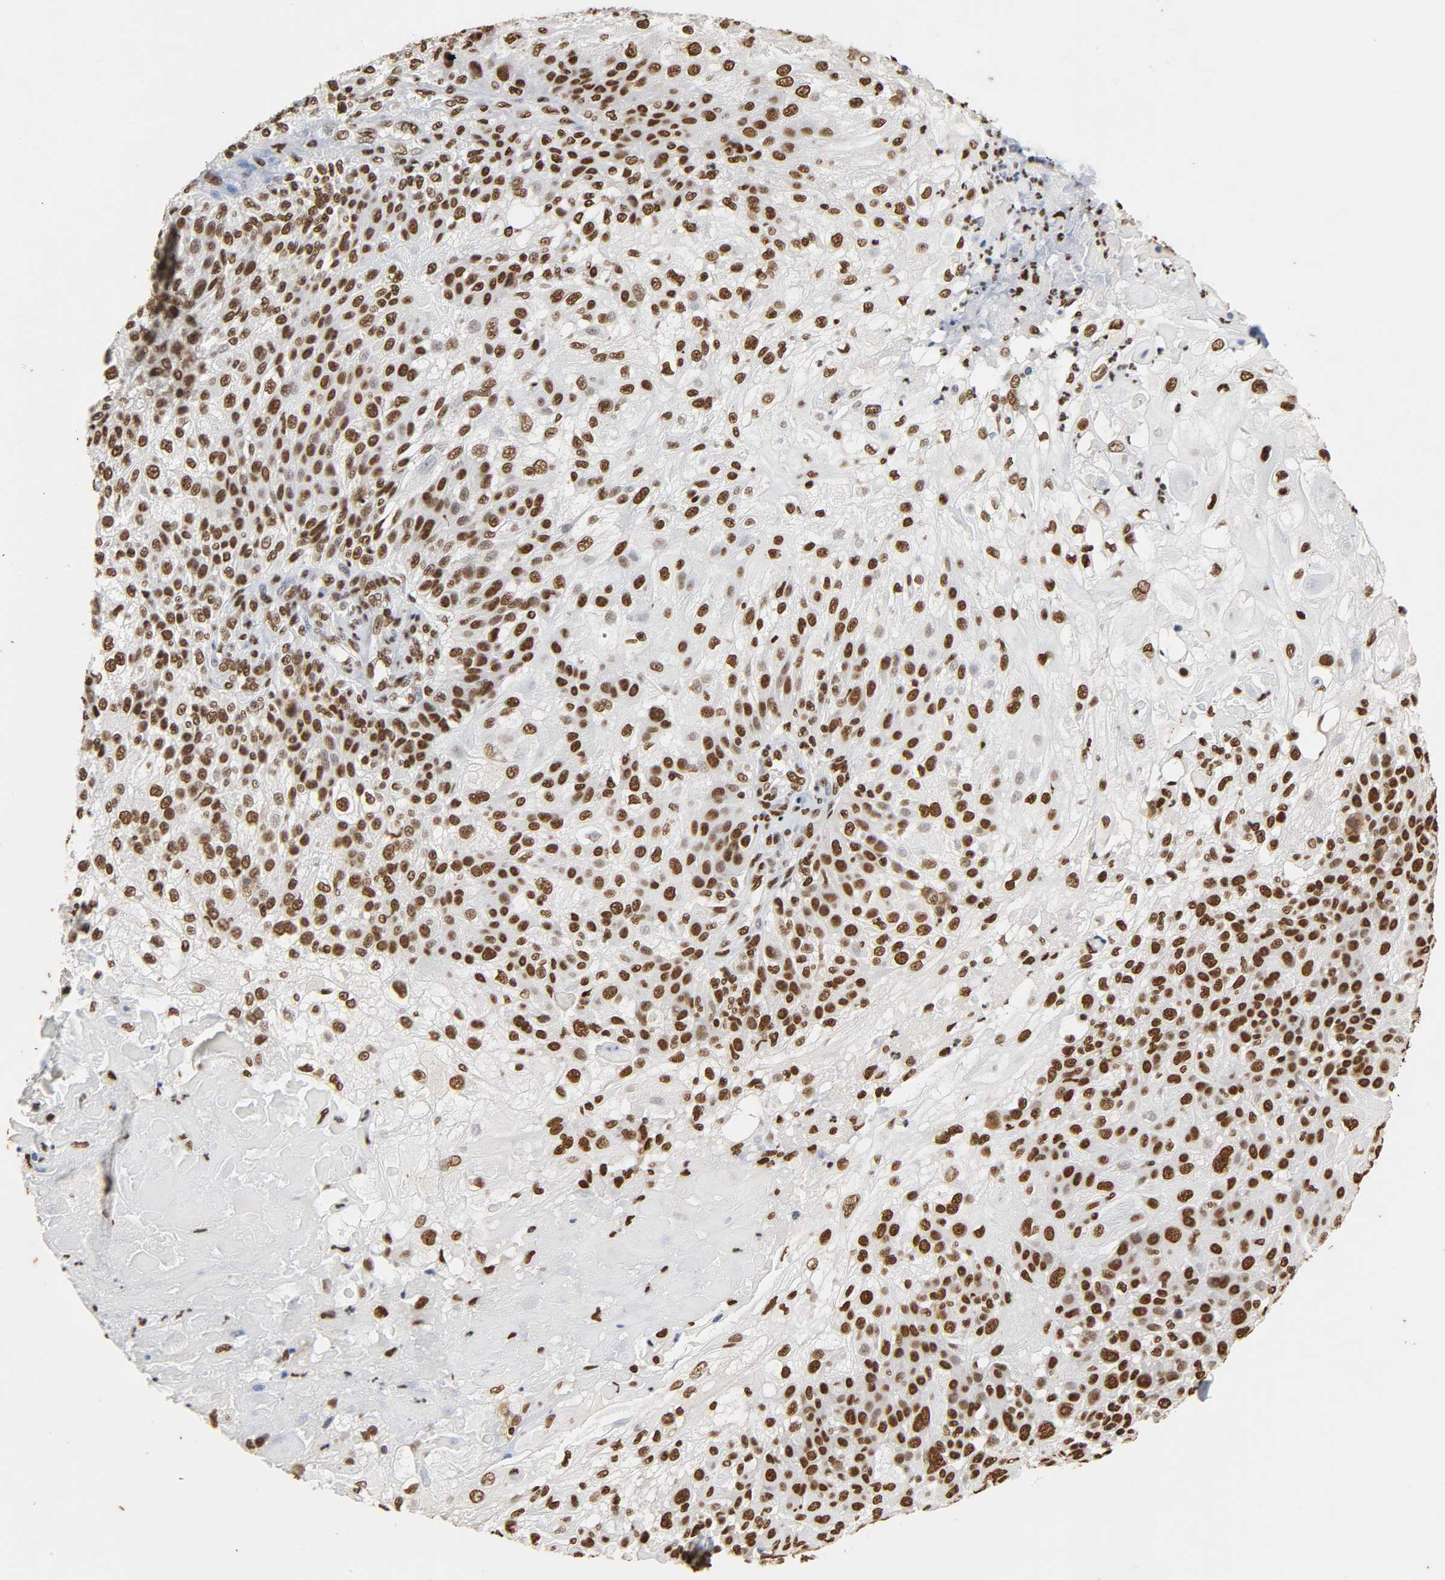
{"staining": {"intensity": "strong", "quantity": ">75%", "location": "nuclear"}, "tissue": "skin cancer", "cell_type": "Tumor cells", "image_type": "cancer", "snomed": [{"axis": "morphology", "description": "Normal tissue, NOS"}, {"axis": "morphology", "description": "Squamous cell carcinoma, NOS"}, {"axis": "topography", "description": "Skin"}], "caption": "This photomicrograph shows IHC staining of skin squamous cell carcinoma, with high strong nuclear positivity in about >75% of tumor cells.", "gene": "HNRNPC", "patient": {"sex": "female", "age": 83}}